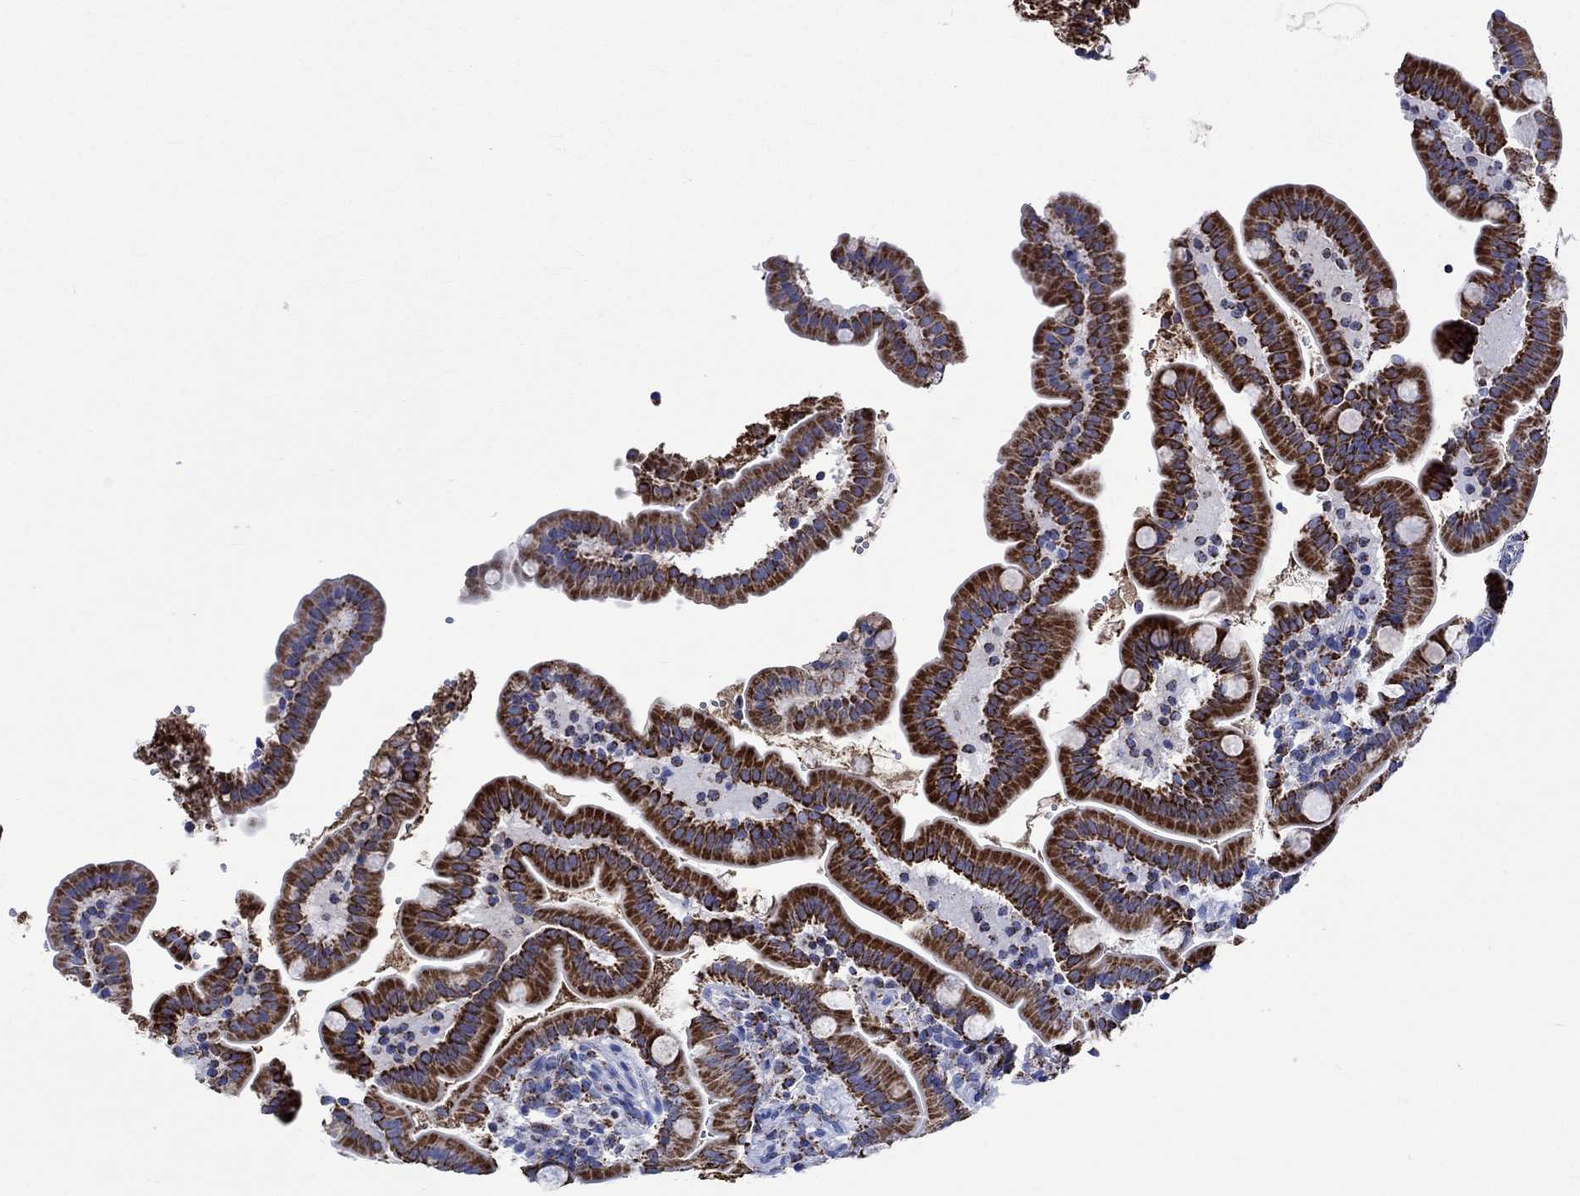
{"staining": {"intensity": "strong", "quantity": ">75%", "location": "cytoplasmic/membranous"}, "tissue": "small intestine", "cell_type": "Glandular cells", "image_type": "normal", "snomed": [{"axis": "morphology", "description": "Normal tissue, NOS"}, {"axis": "topography", "description": "Small intestine"}], "caption": "The histopathology image reveals staining of unremarkable small intestine, revealing strong cytoplasmic/membranous protein expression (brown color) within glandular cells. Immunohistochemistry stains the protein of interest in brown and the nuclei are stained blue.", "gene": "RCE1", "patient": {"sex": "female", "age": 44}}